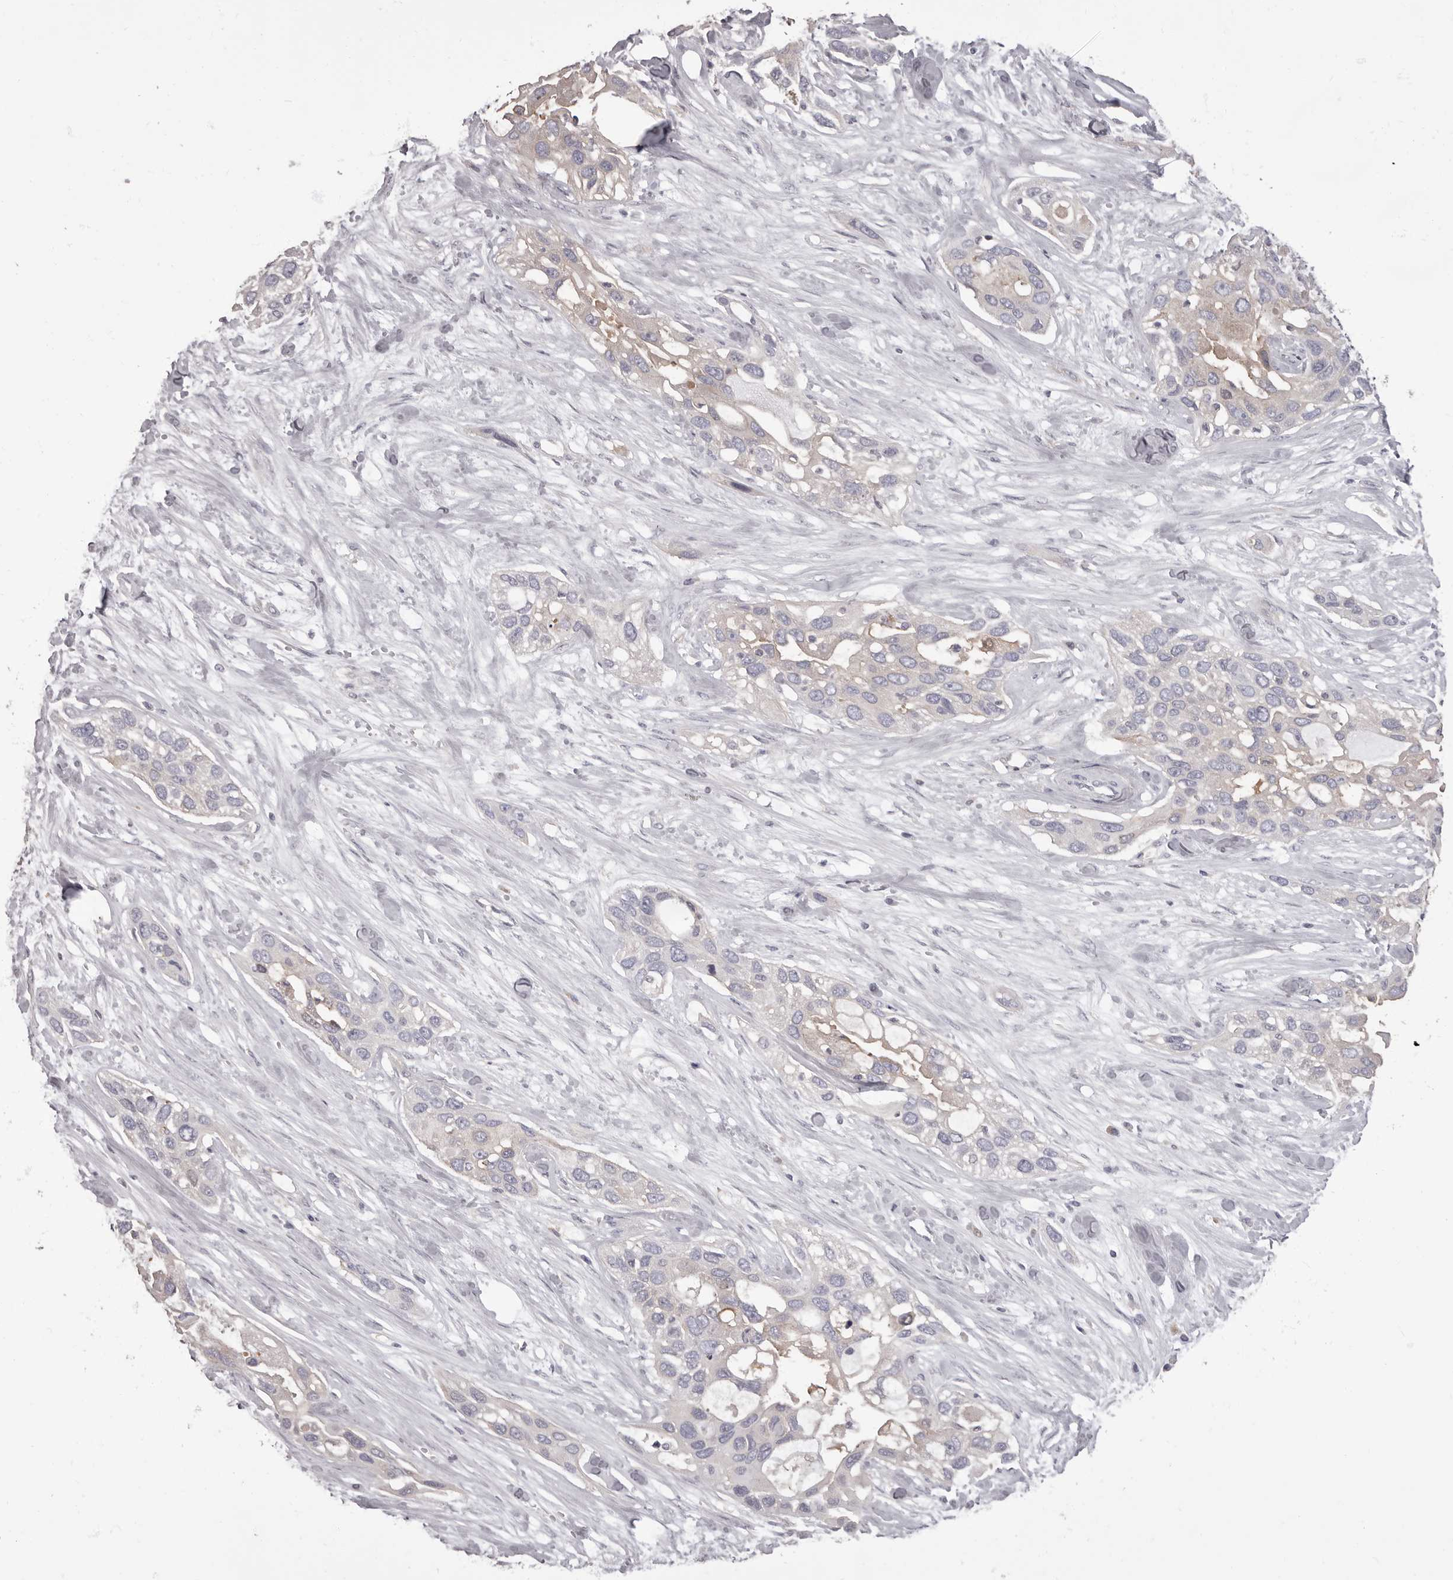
{"staining": {"intensity": "negative", "quantity": "none", "location": "none"}, "tissue": "pancreatic cancer", "cell_type": "Tumor cells", "image_type": "cancer", "snomed": [{"axis": "morphology", "description": "Adenocarcinoma, NOS"}, {"axis": "topography", "description": "Pancreas"}], "caption": "High power microscopy histopathology image of an immunohistochemistry image of pancreatic adenocarcinoma, revealing no significant positivity in tumor cells.", "gene": "APEH", "patient": {"sex": "female", "age": 60}}